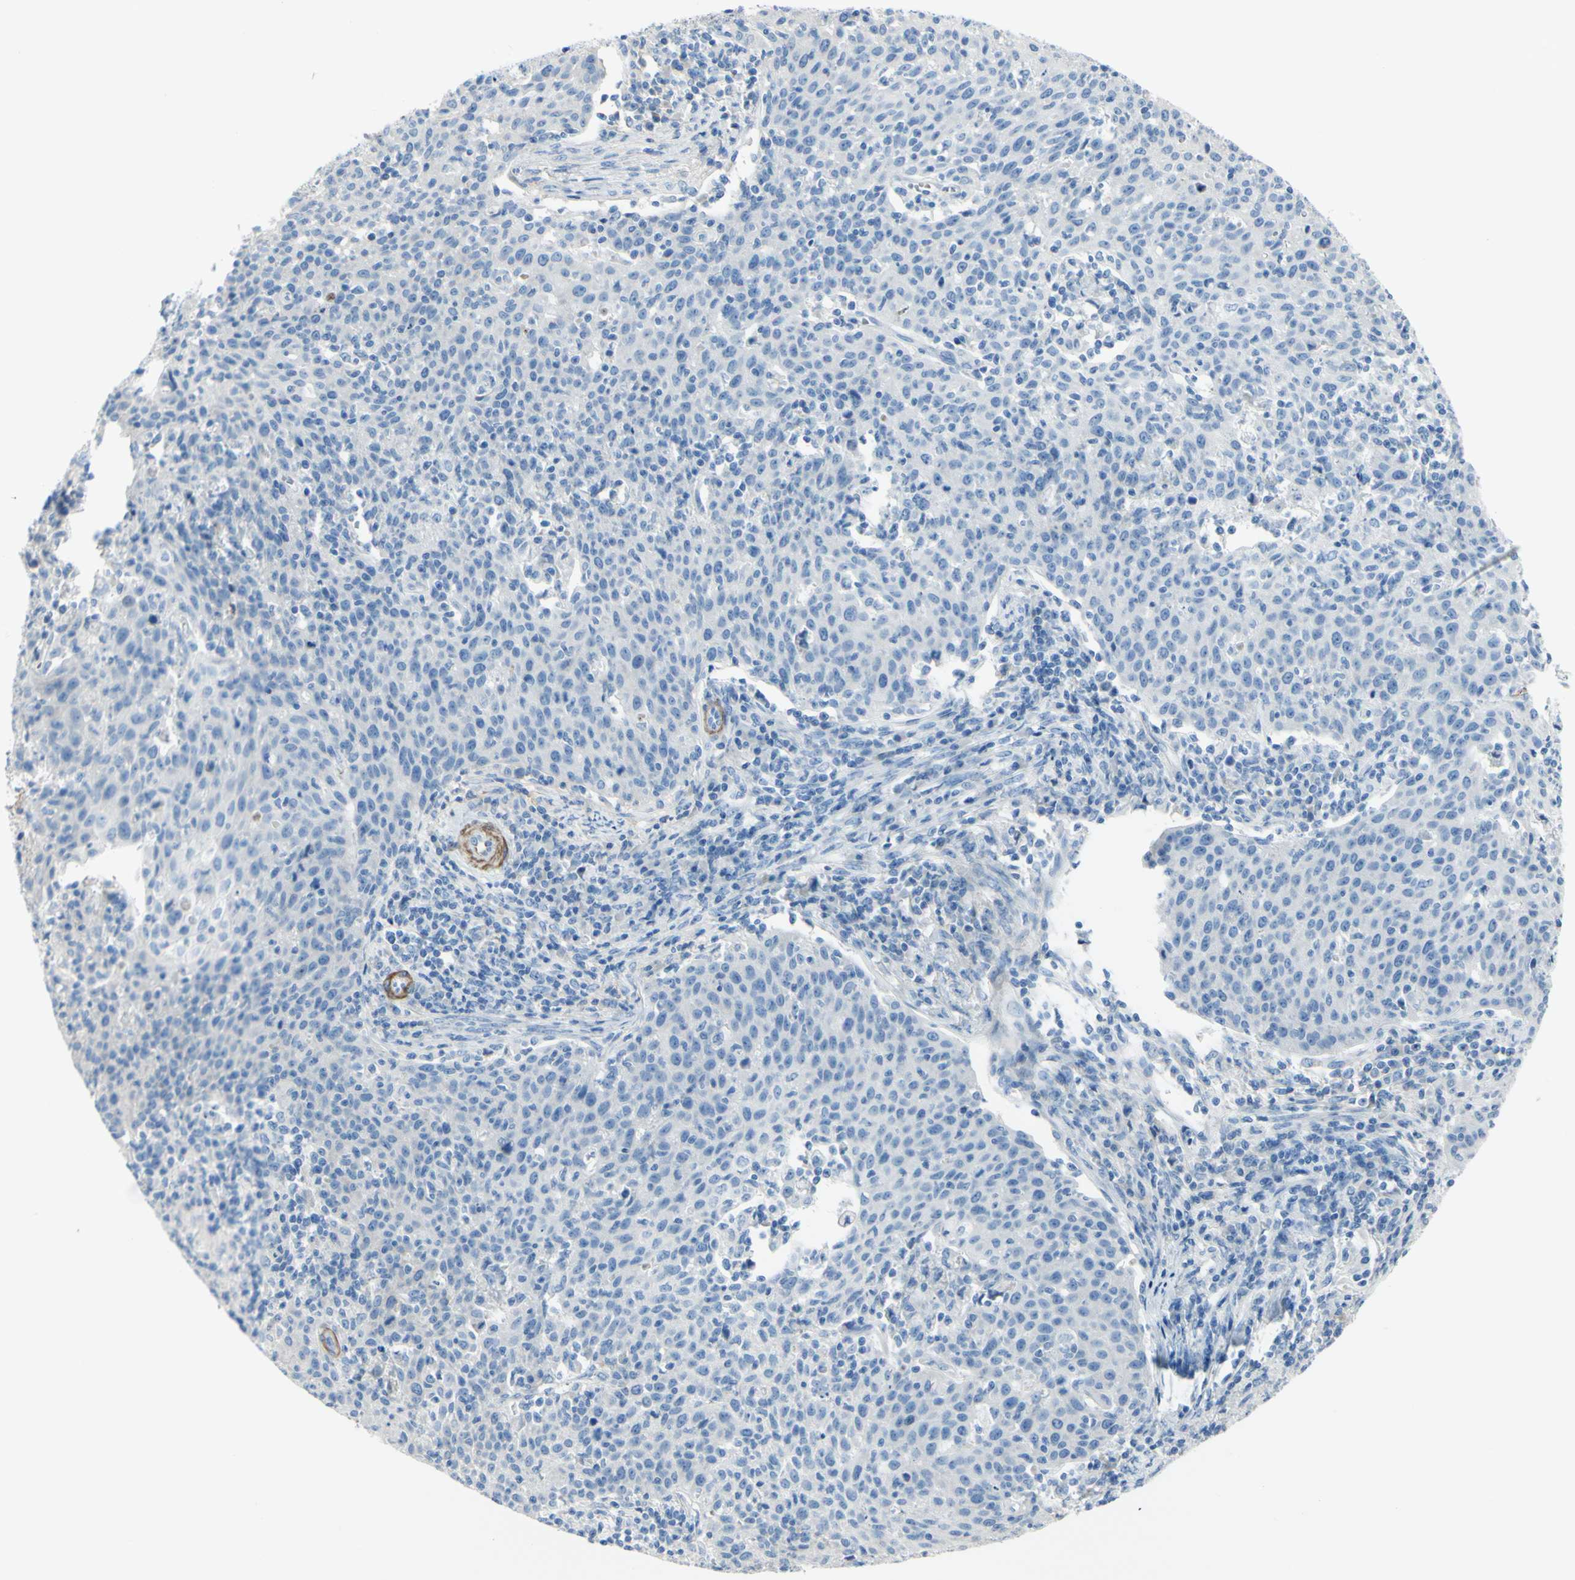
{"staining": {"intensity": "negative", "quantity": "none", "location": "none"}, "tissue": "cervical cancer", "cell_type": "Tumor cells", "image_type": "cancer", "snomed": [{"axis": "morphology", "description": "Squamous cell carcinoma, NOS"}, {"axis": "topography", "description": "Cervix"}], "caption": "A histopathology image of cervical cancer (squamous cell carcinoma) stained for a protein demonstrates no brown staining in tumor cells.", "gene": "NCBP2L", "patient": {"sex": "female", "age": 38}}